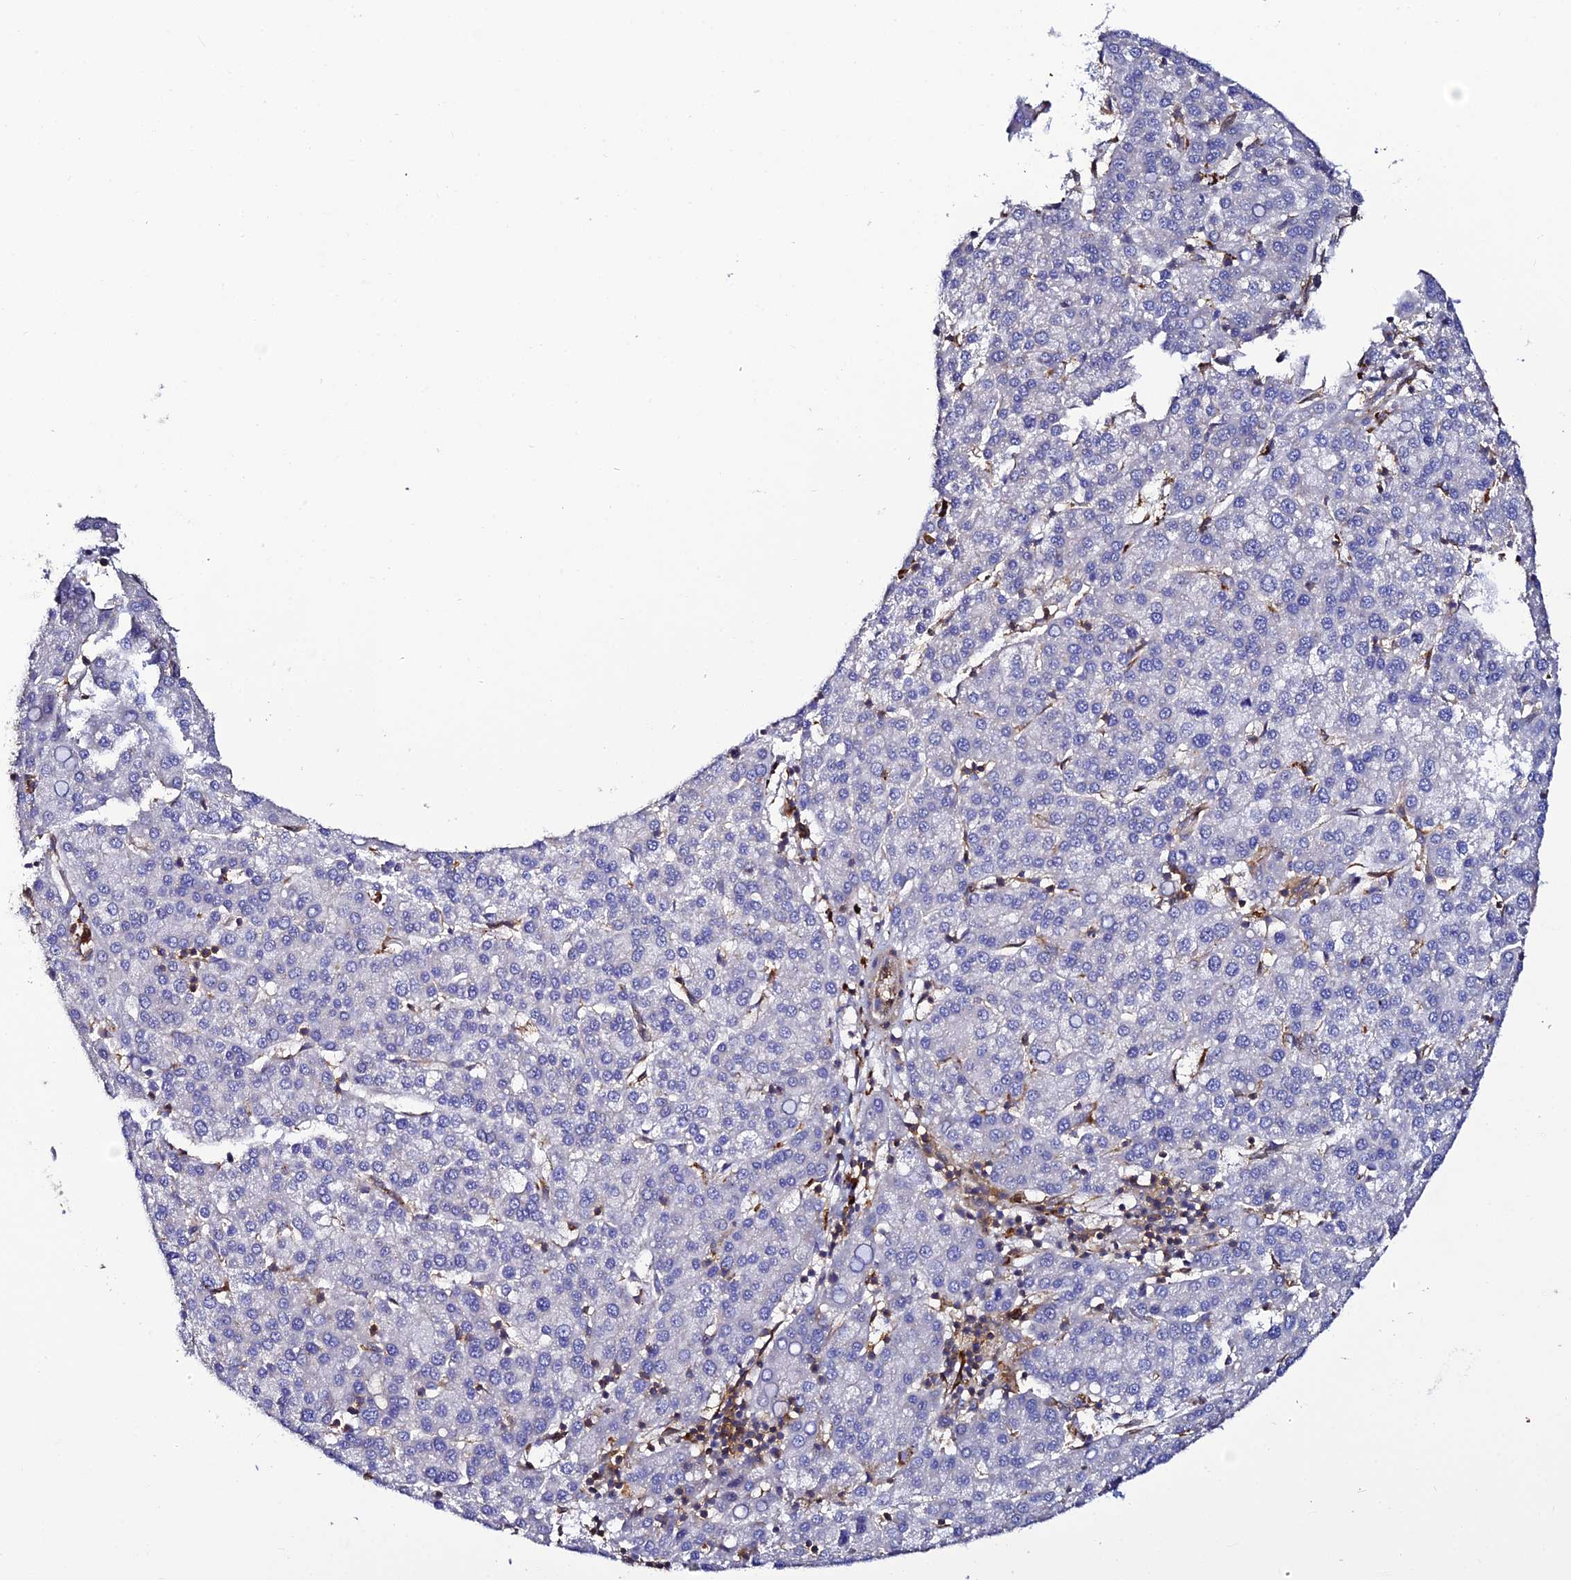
{"staining": {"intensity": "negative", "quantity": "none", "location": "none"}, "tissue": "liver cancer", "cell_type": "Tumor cells", "image_type": "cancer", "snomed": [{"axis": "morphology", "description": "Carcinoma, Hepatocellular, NOS"}, {"axis": "topography", "description": "Liver"}], "caption": "The micrograph exhibits no significant positivity in tumor cells of liver hepatocellular carcinoma. (Stains: DAB immunohistochemistry with hematoxylin counter stain, Microscopy: brightfield microscopy at high magnification).", "gene": "TRPV2", "patient": {"sex": "female", "age": 58}}